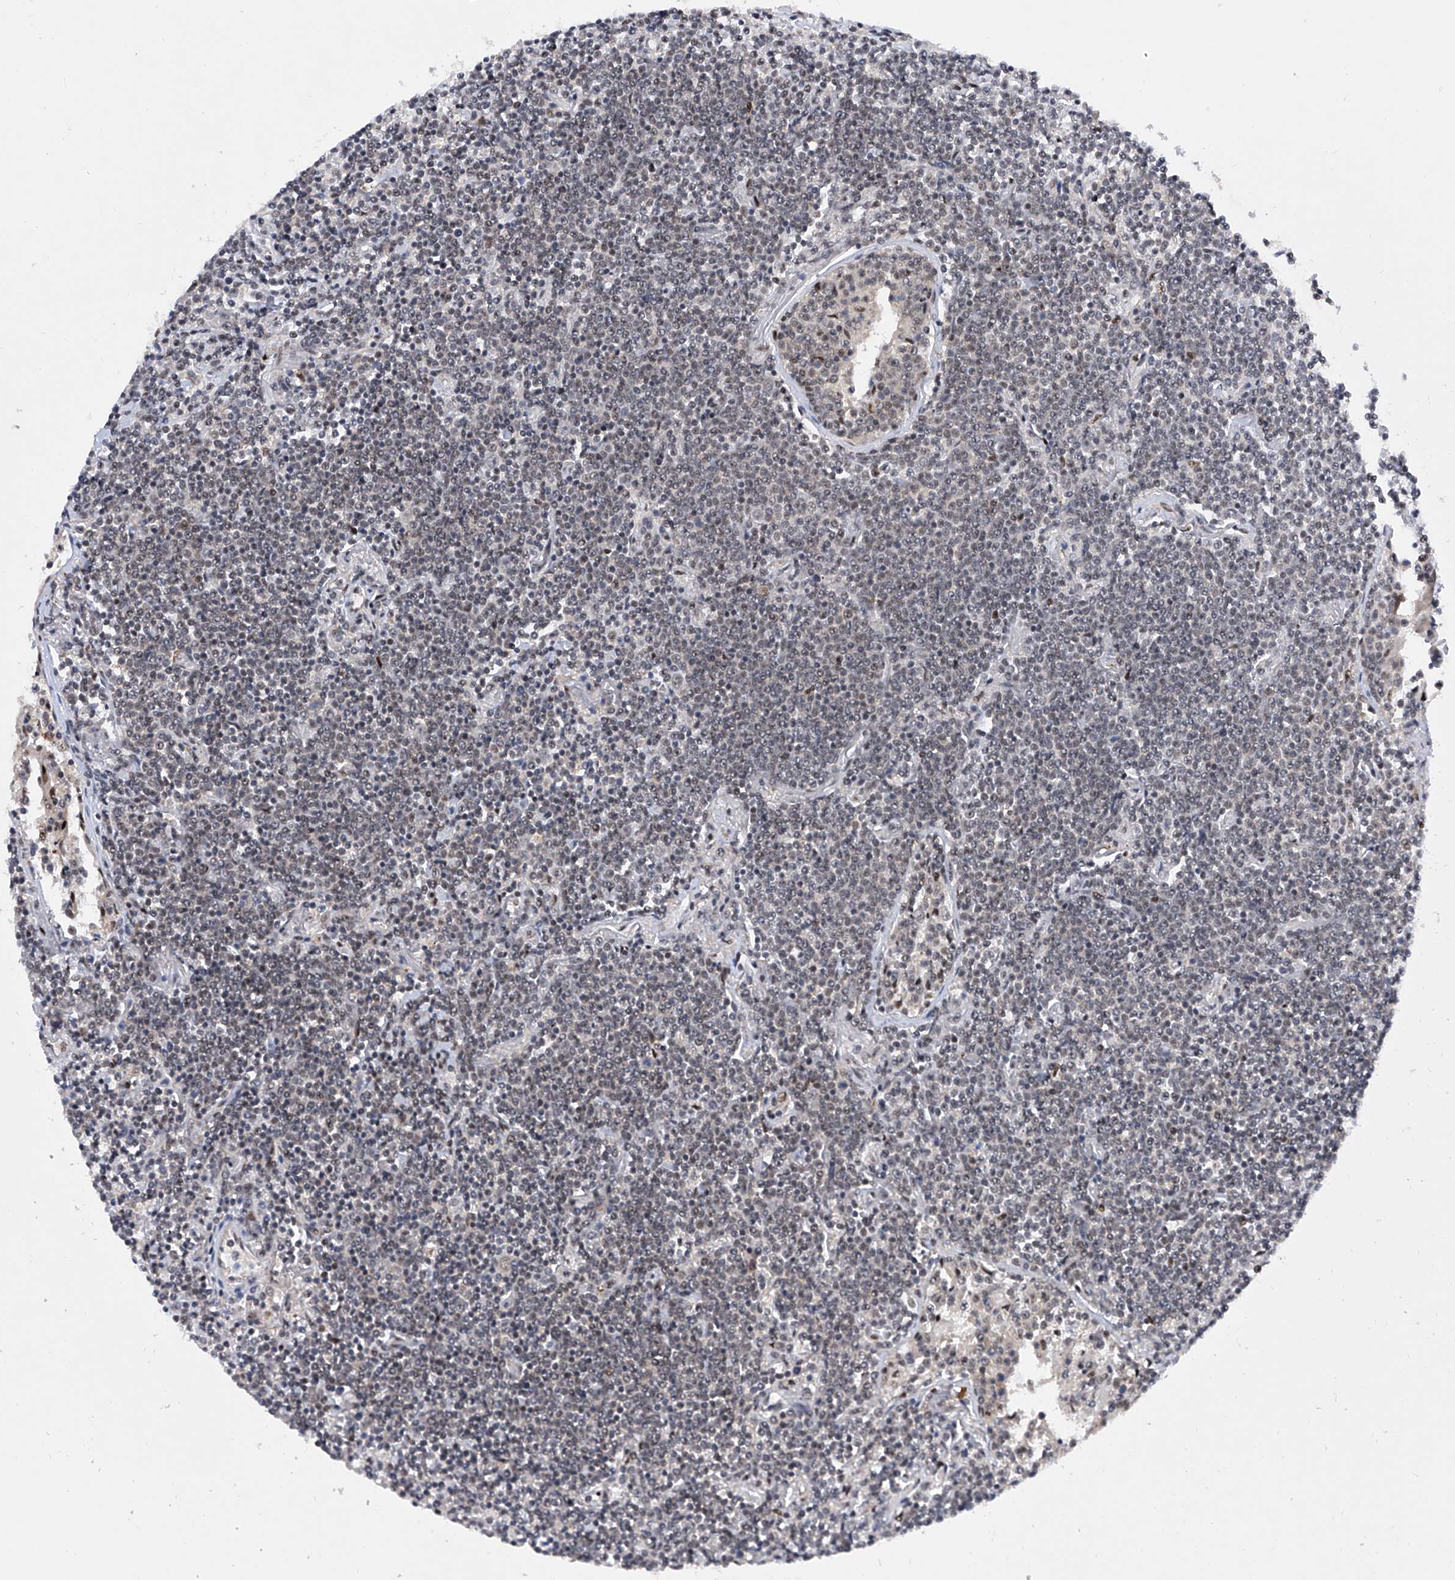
{"staining": {"intensity": "weak", "quantity": "<25%", "location": "nuclear"}, "tissue": "lymphoma", "cell_type": "Tumor cells", "image_type": "cancer", "snomed": [{"axis": "morphology", "description": "Malignant lymphoma, non-Hodgkin's type, Low grade"}, {"axis": "topography", "description": "Lung"}], "caption": "Immunohistochemical staining of human lymphoma reveals no significant staining in tumor cells.", "gene": "RAD54L", "patient": {"sex": "female", "age": 71}}